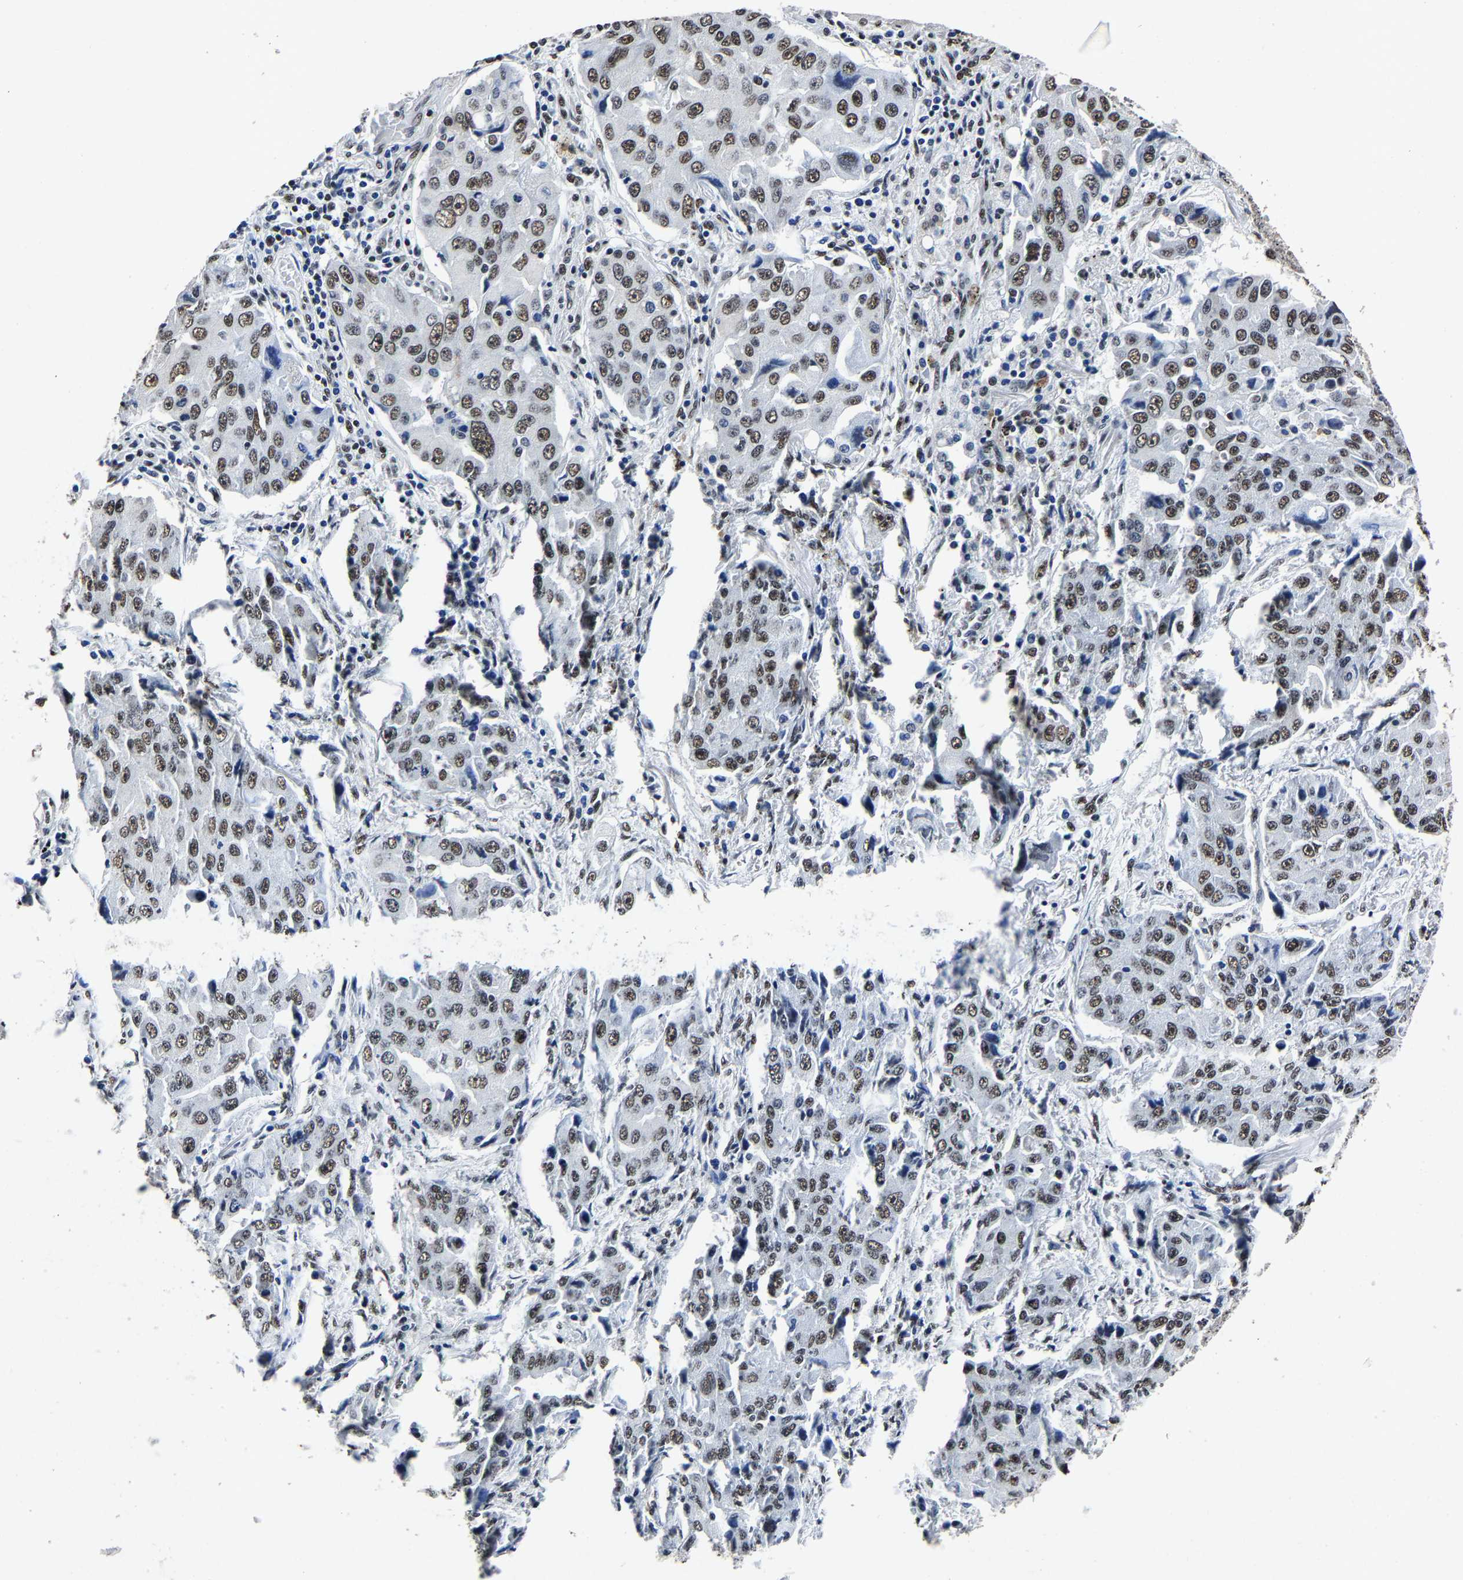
{"staining": {"intensity": "moderate", "quantity": ">75%", "location": "nuclear"}, "tissue": "lung cancer", "cell_type": "Tumor cells", "image_type": "cancer", "snomed": [{"axis": "morphology", "description": "Adenocarcinoma, NOS"}, {"axis": "topography", "description": "Lung"}], "caption": "Immunohistochemical staining of human adenocarcinoma (lung) reveals medium levels of moderate nuclear protein expression in approximately >75% of tumor cells.", "gene": "RBM45", "patient": {"sex": "female", "age": 65}}